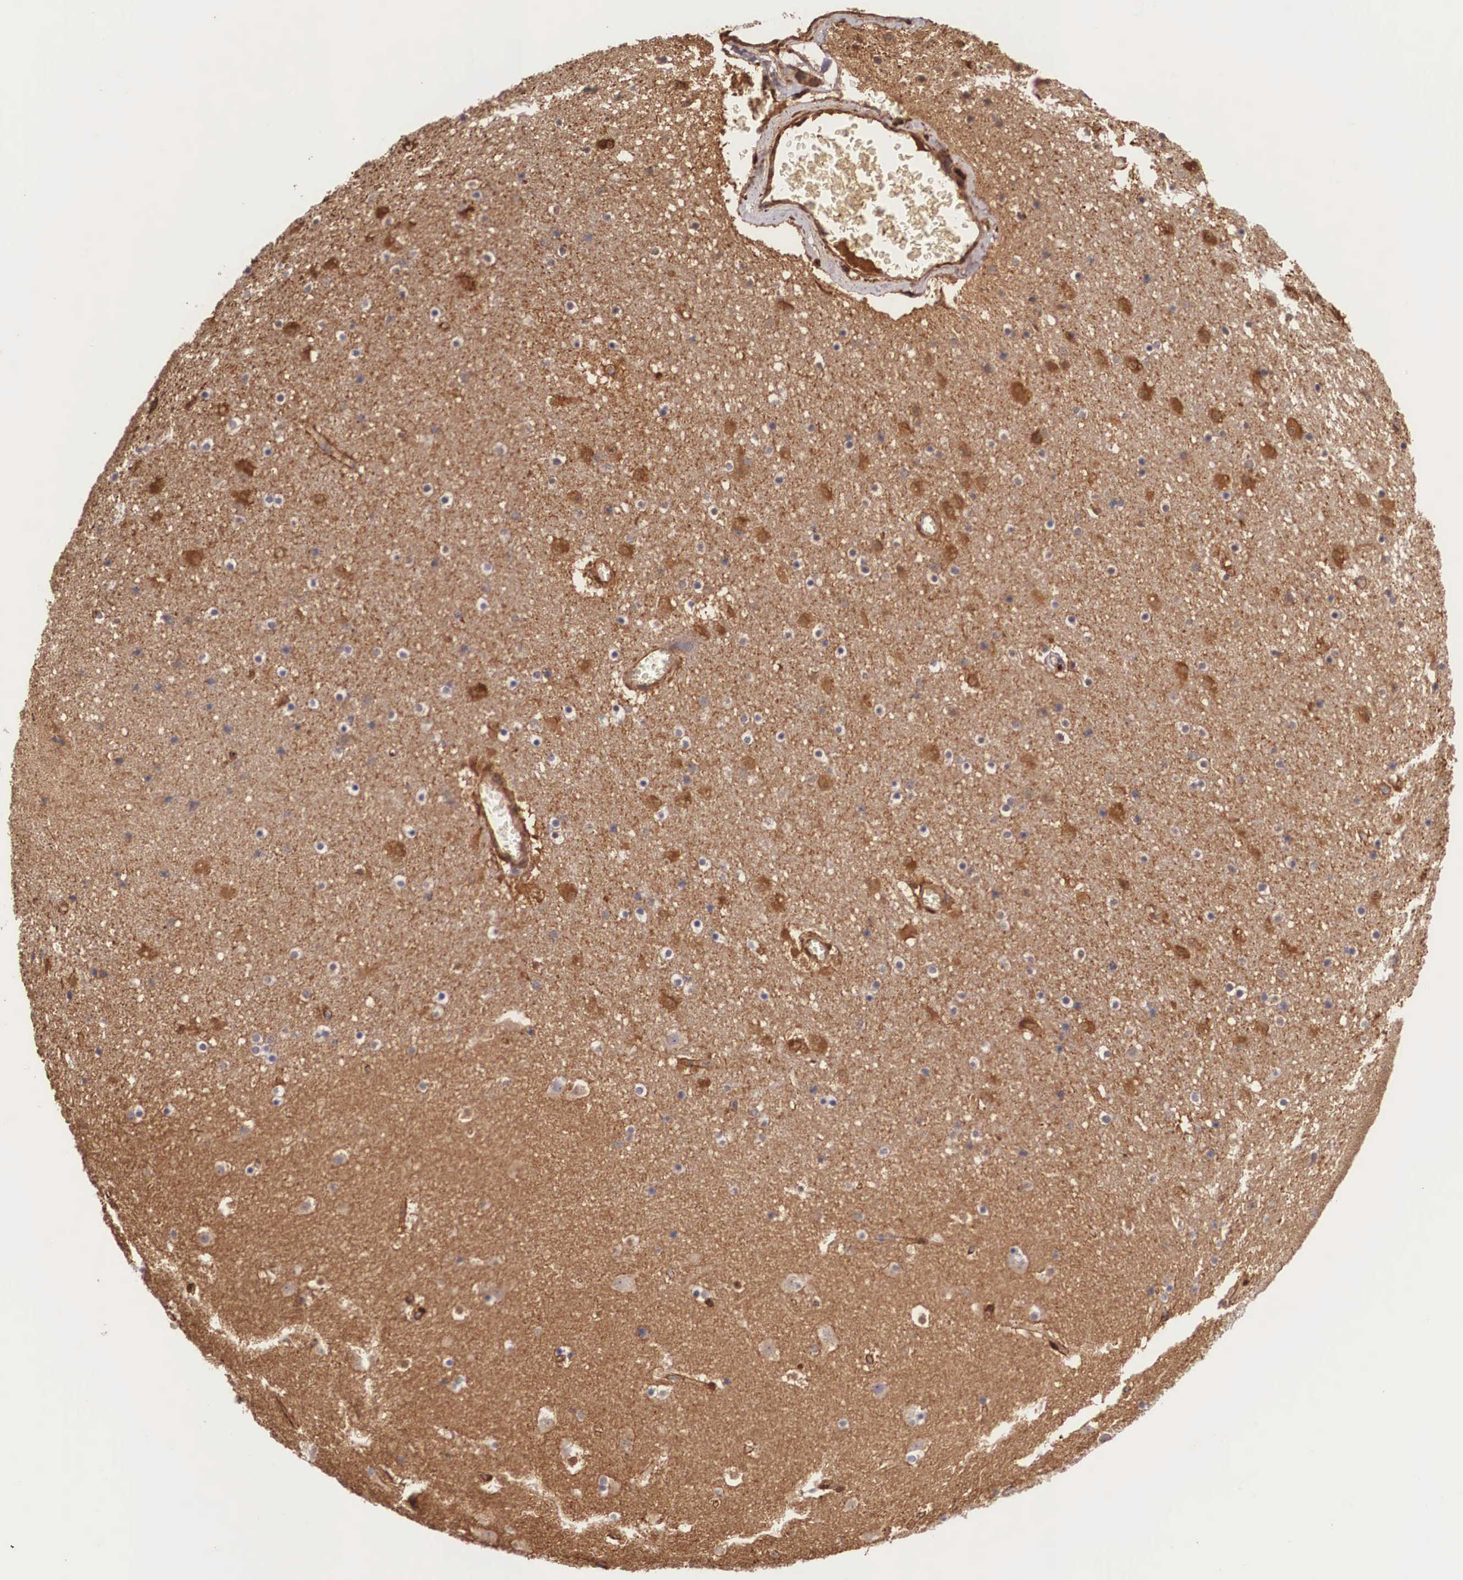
{"staining": {"intensity": "moderate", "quantity": "<25%", "location": "nuclear"}, "tissue": "caudate", "cell_type": "Glial cells", "image_type": "normal", "snomed": [{"axis": "morphology", "description": "Normal tissue, NOS"}, {"axis": "topography", "description": "Lateral ventricle wall"}], "caption": "A brown stain shows moderate nuclear expression of a protein in glial cells of benign caudate.", "gene": "LGALS1", "patient": {"sex": "male", "age": 45}}